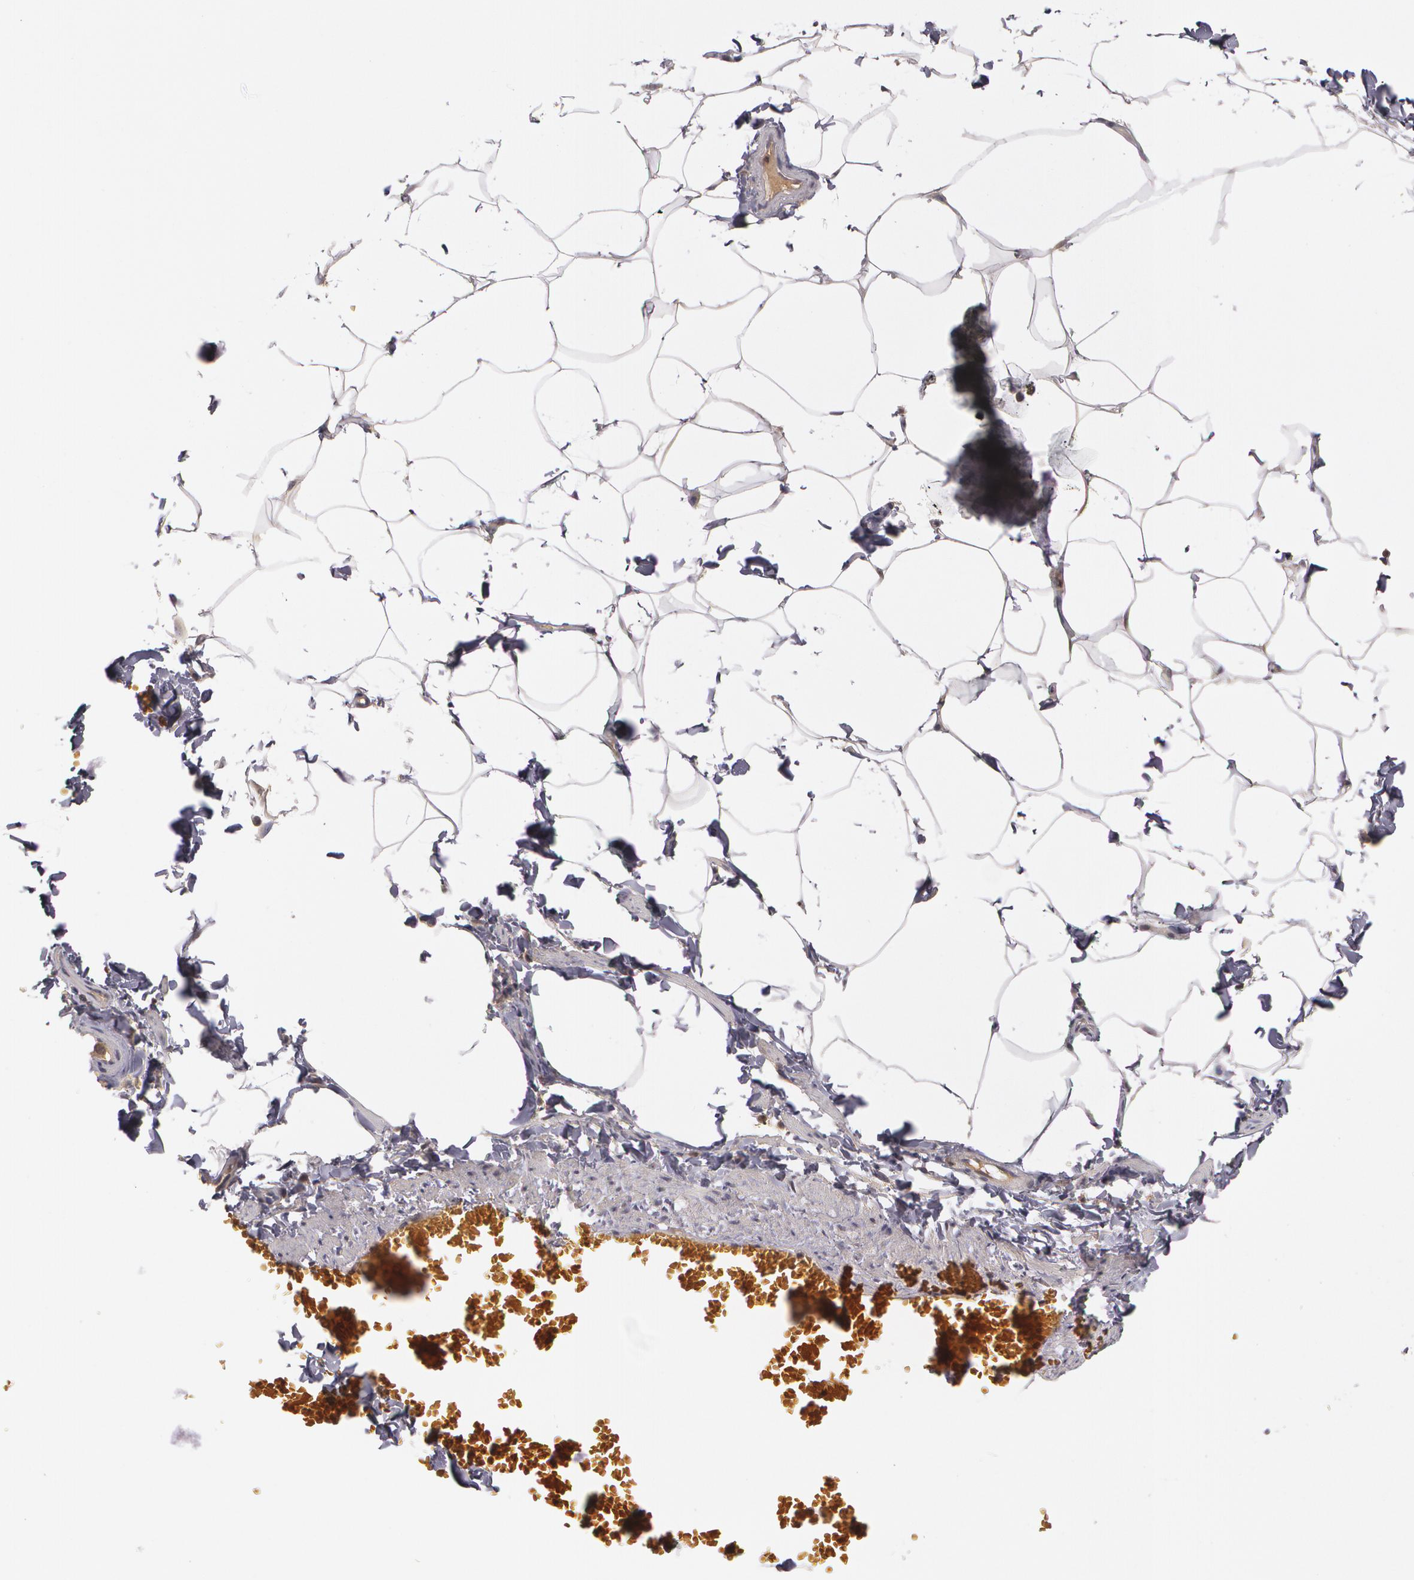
{"staining": {"intensity": "negative", "quantity": "none", "location": "none"}, "tissue": "adipose tissue", "cell_type": "Adipocytes", "image_type": "normal", "snomed": [{"axis": "morphology", "description": "Normal tissue, NOS"}, {"axis": "topography", "description": "Vascular tissue"}], "caption": "The histopathology image displays no staining of adipocytes in unremarkable adipose tissue.", "gene": "LRG1", "patient": {"sex": "male", "age": 41}}